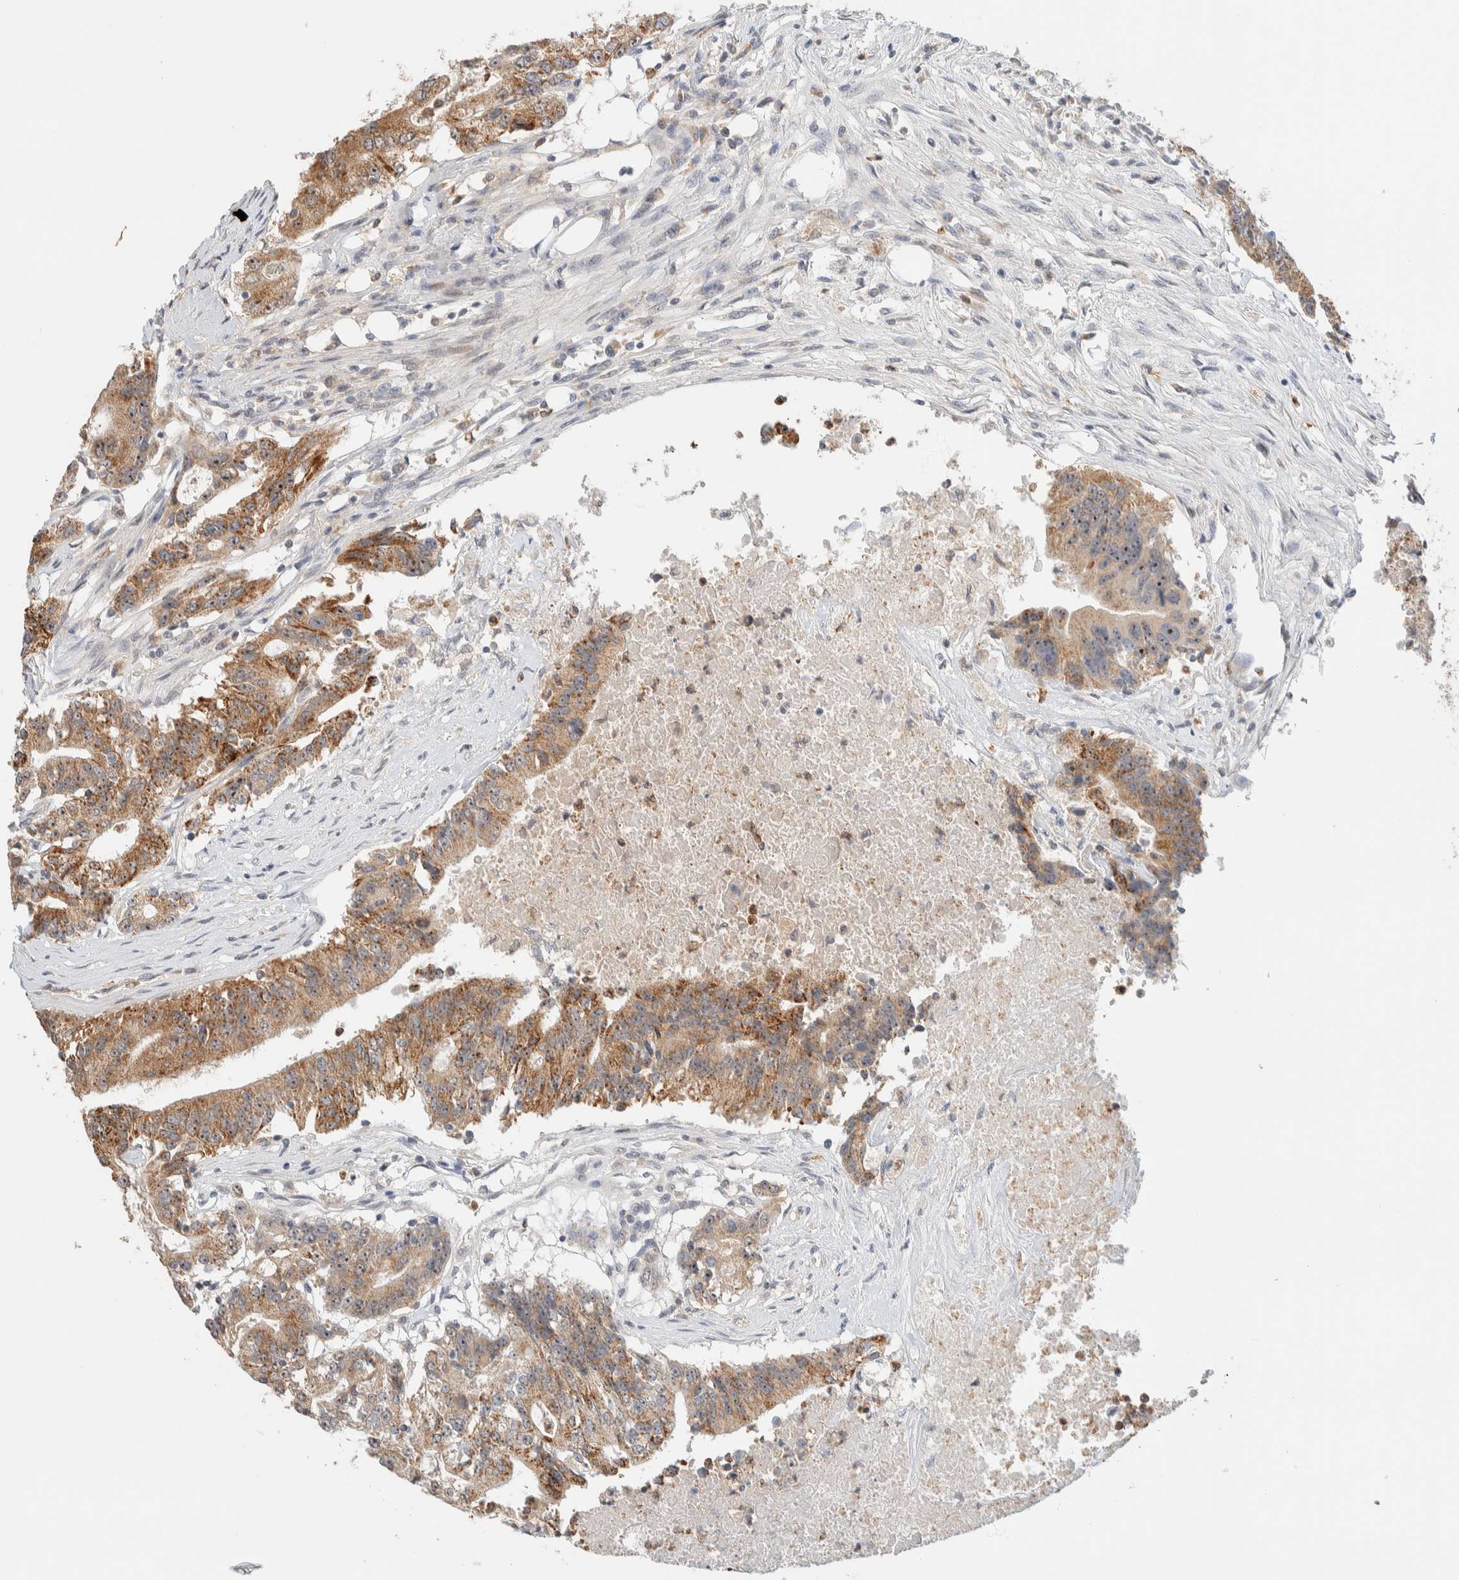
{"staining": {"intensity": "moderate", "quantity": ">75%", "location": "cytoplasmic/membranous"}, "tissue": "colorectal cancer", "cell_type": "Tumor cells", "image_type": "cancer", "snomed": [{"axis": "morphology", "description": "Adenocarcinoma, NOS"}, {"axis": "topography", "description": "Colon"}], "caption": "Immunohistochemistry (IHC) photomicrograph of neoplastic tissue: human colorectal cancer stained using IHC exhibits medium levels of moderate protein expression localized specifically in the cytoplasmic/membranous of tumor cells, appearing as a cytoplasmic/membranous brown color.", "gene": "HDHD3", "patient": {"sex": "female", "age": 77}}